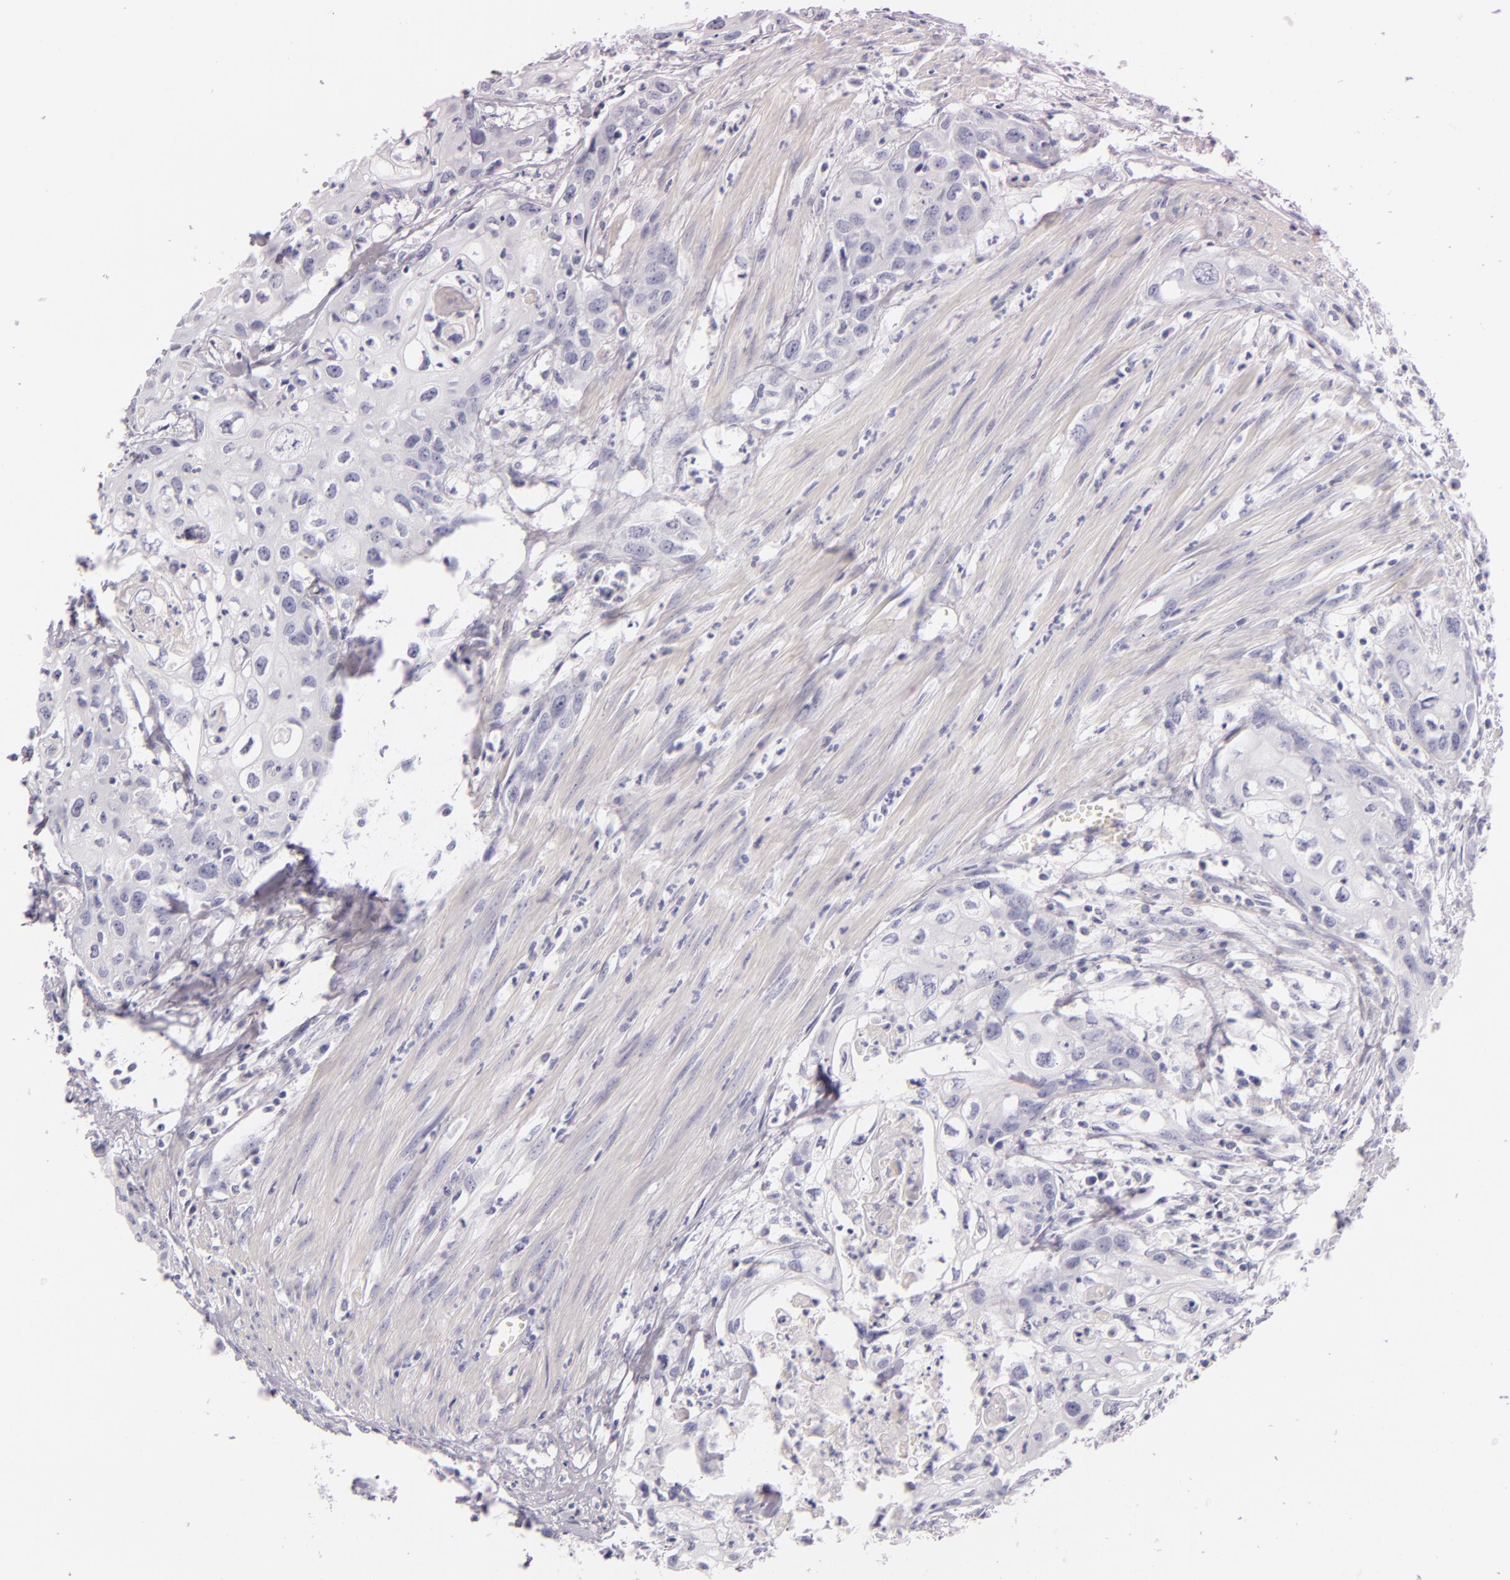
{"staining": {"intensity": "negative", "quantity": "none", "location": "none"}, "tissue": "urothelial cancer", "cell_type": "Tumor cells", "image_type": "cancer", "snomed": [{"axis": "morphology", "description": "Urothelial carcinoma, High grade"}, {"axis": "topography", "description": "Urinary bladder"}], "caption": "IHC of high-grade urothelial carcinoma shows no expression in tumor cells.", "gene": "INA", "patient": {"sex": "male", "age": 54}}